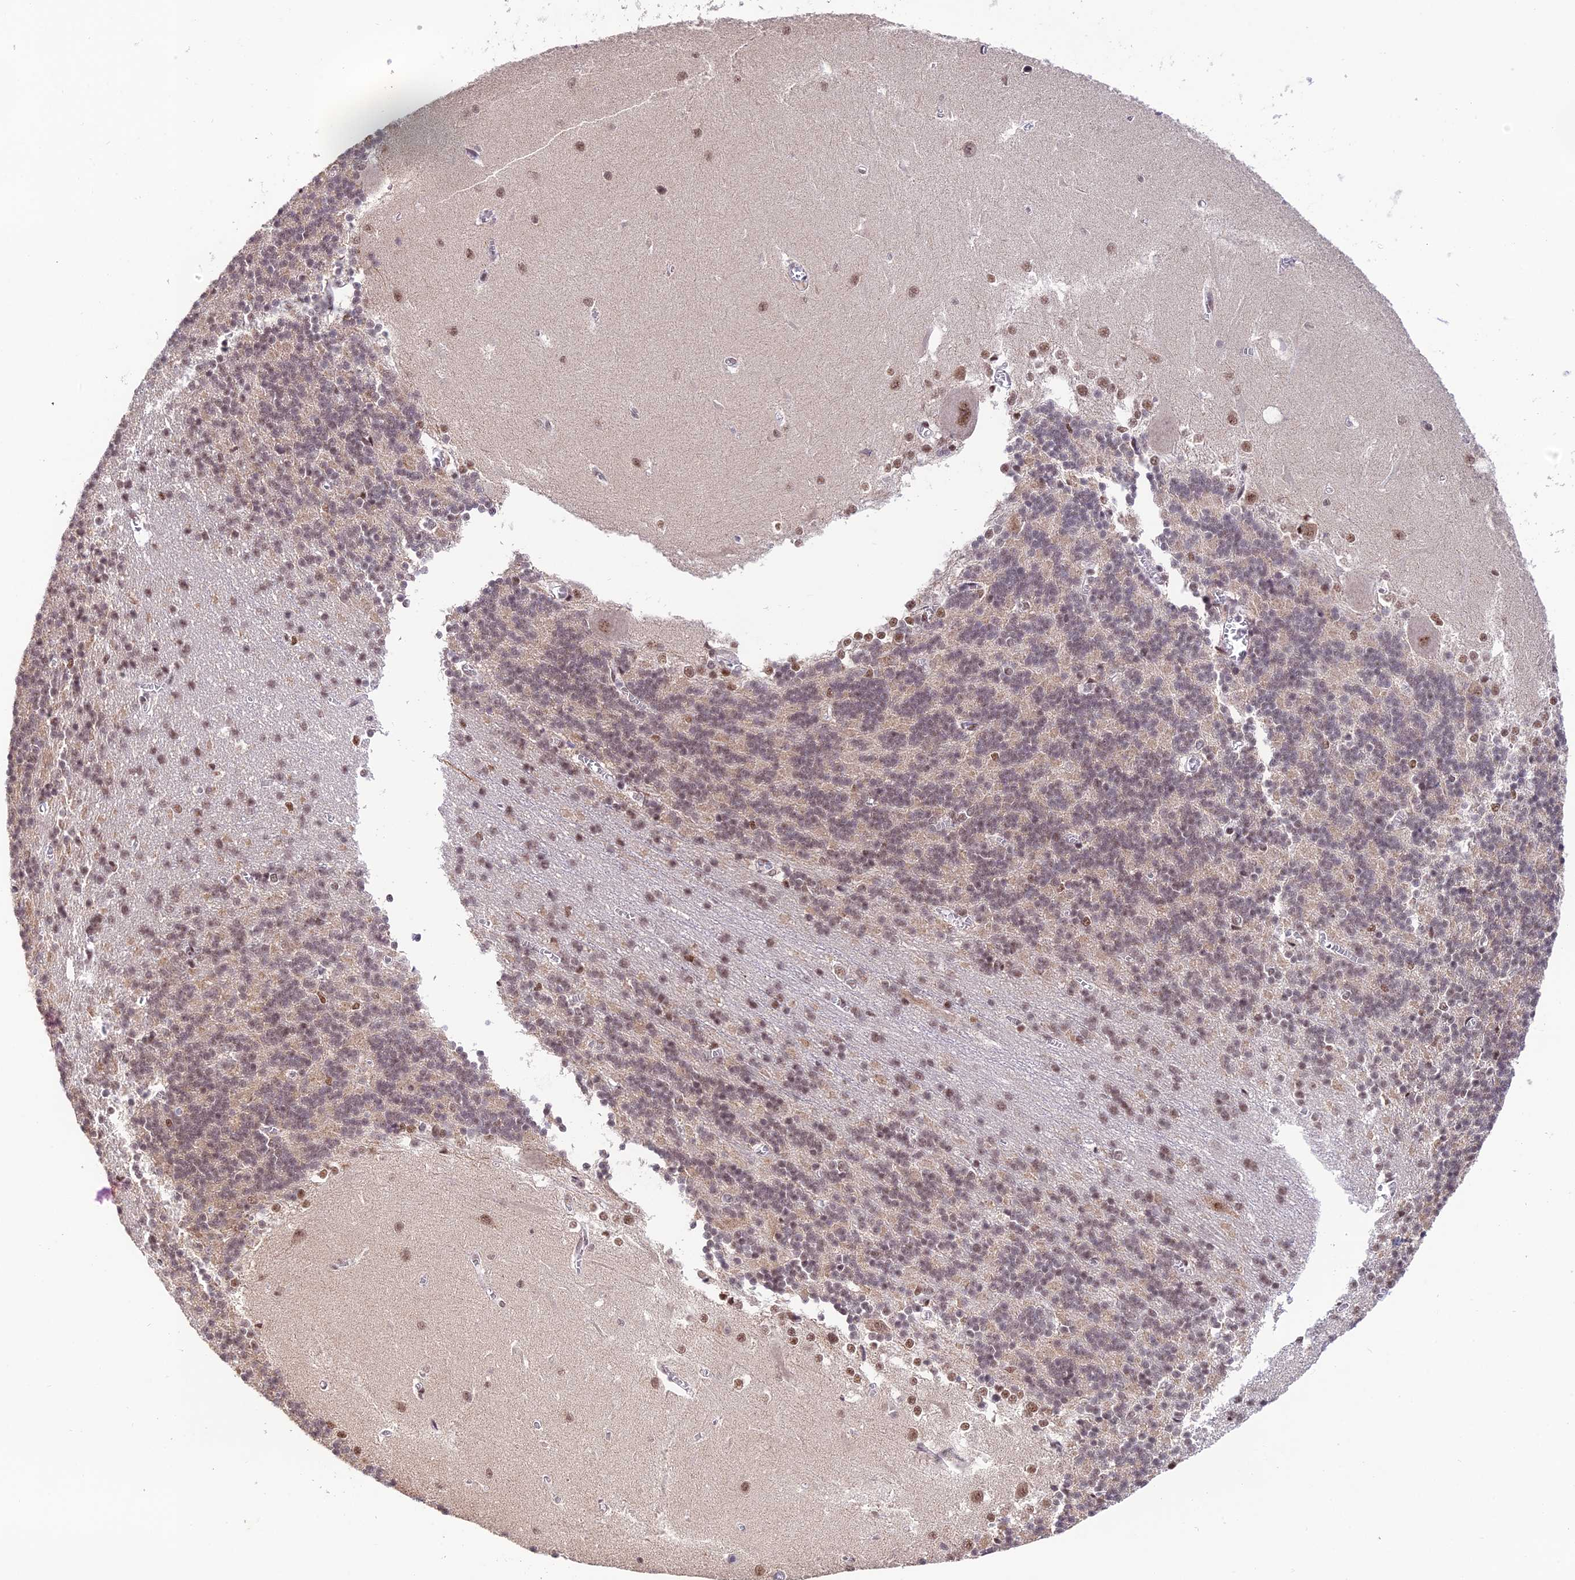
{"staining": {"intensity": "weak", "quantity": "25%-75%", "location": "nuclear"}, "tissue": "cerebellum", "cell_type": "Cells in granular layer", "image_type": "normal", "snomed": [{"axis": "morphology", "description": "Normal tissue, NOS"}, {"axis": "topography", "description": "Cerebellum"}], "caption": "Cerebellum stained with IHC exhibits weak nuclear positivity in about 25%-75% of cells in granular layer. The staining is performed using DAB (3,3'-diaminobenzidine) brown chromogen to label protein expression. The nuclei are counter-stained blue using hematoxylin.", "gene": "THOC7", "patient": {"sex": "male", "age": 37}}